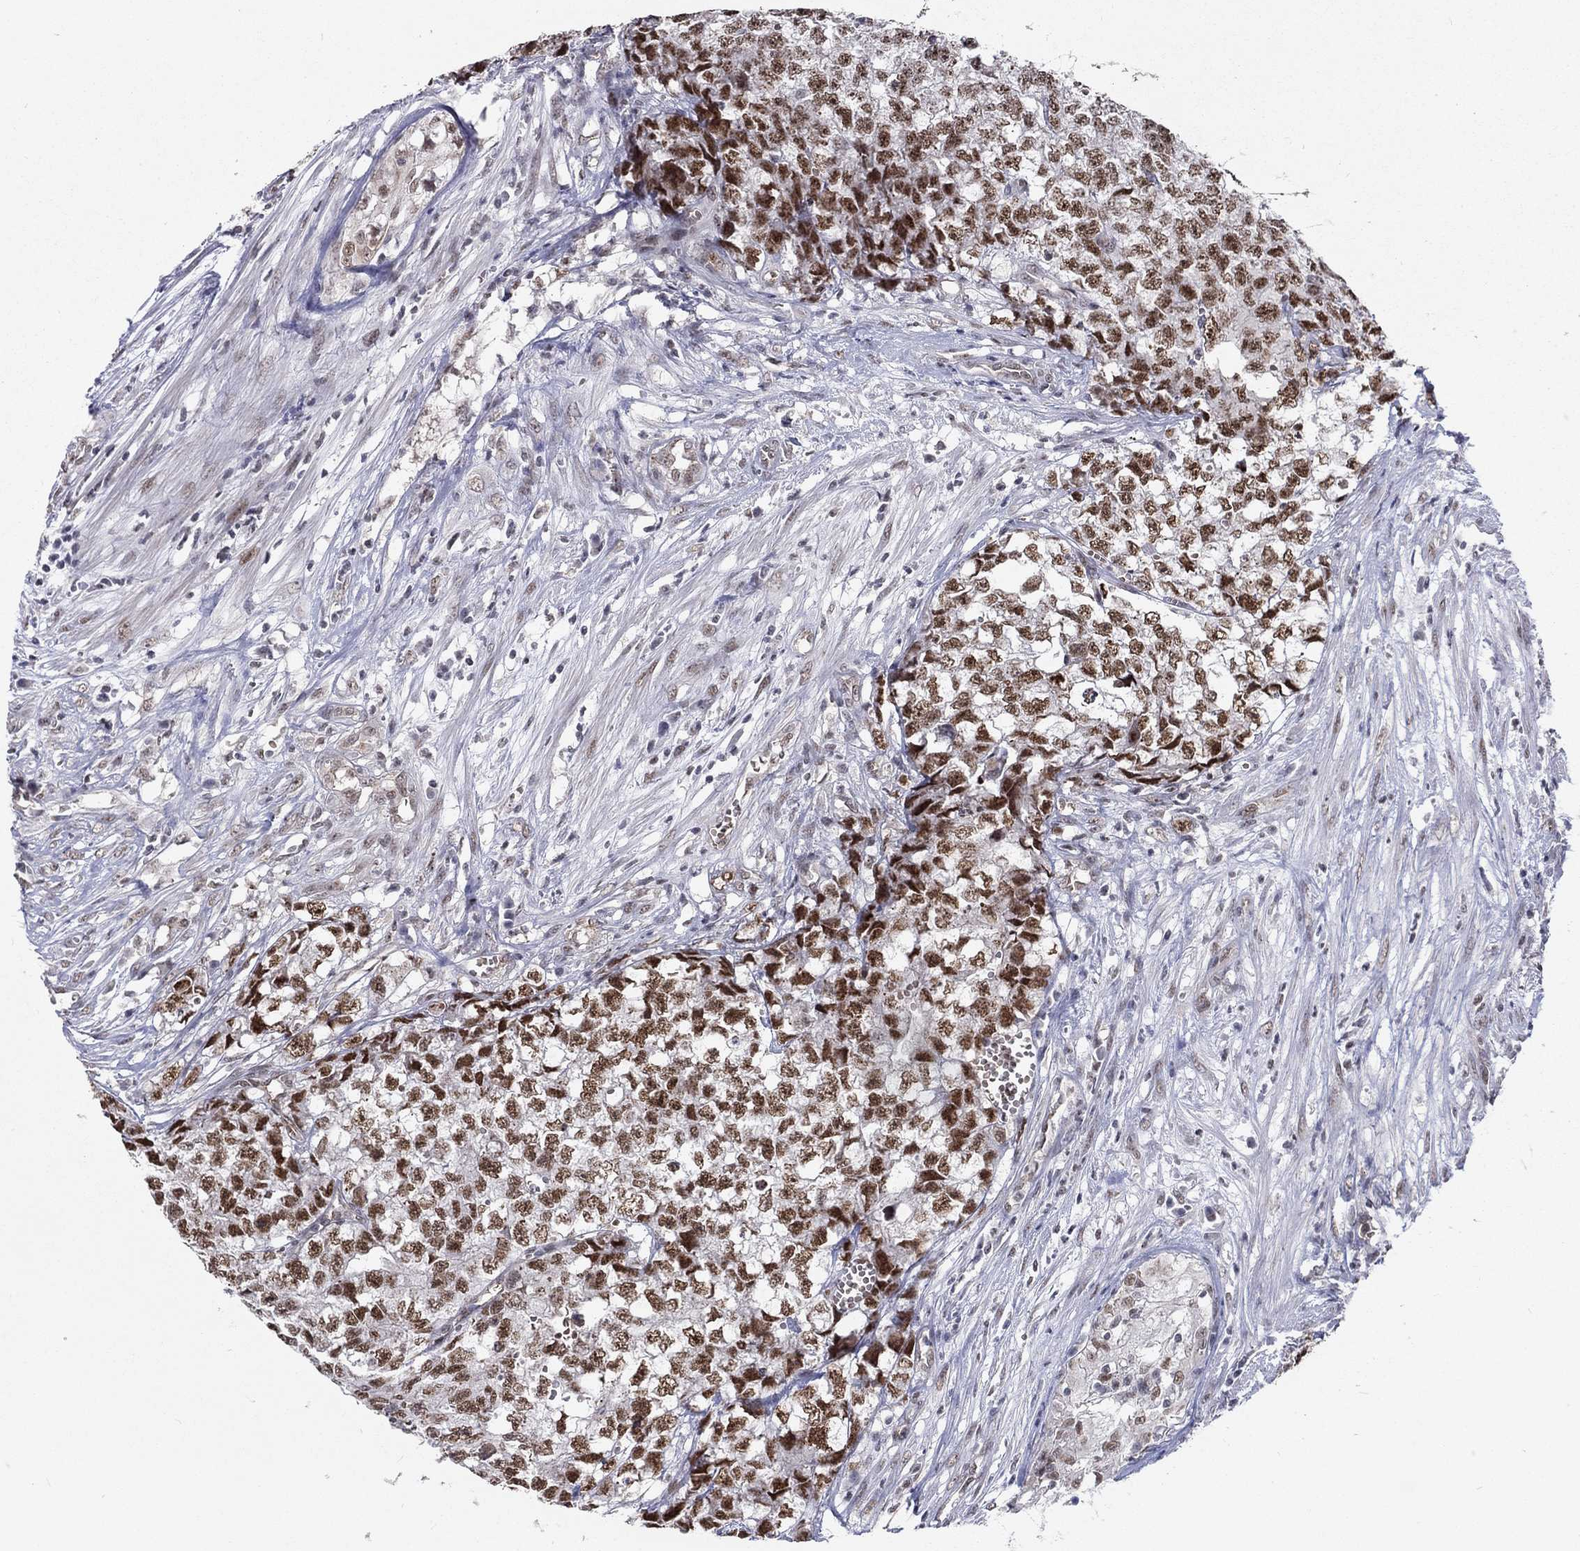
{"staining": {"intensity": "strong", "quantity": ">75%", "location": "nuclear"}, "tissue": "testis cancer", "cell_type": "Tumor cells", "image_type": "cancer", "snomed": [{"axis": "morphology", "description": "Seminoma, NOS"}, {"axis": "morphology", "description": "Carcinoma, Embryonal, NOS"}, {"axis": "topography", "description": "Testis"}], "caption": "Immunohistochemistry (IHC) photomicrograph of testis cancer (embryonal carcinoma) stained for a protein (brown), which demonstrates high levels of strong nuclear staining in about >75% of tumor cells.", "gene": "ZBED1", "patient": {"sex": "male", "age": 22}}